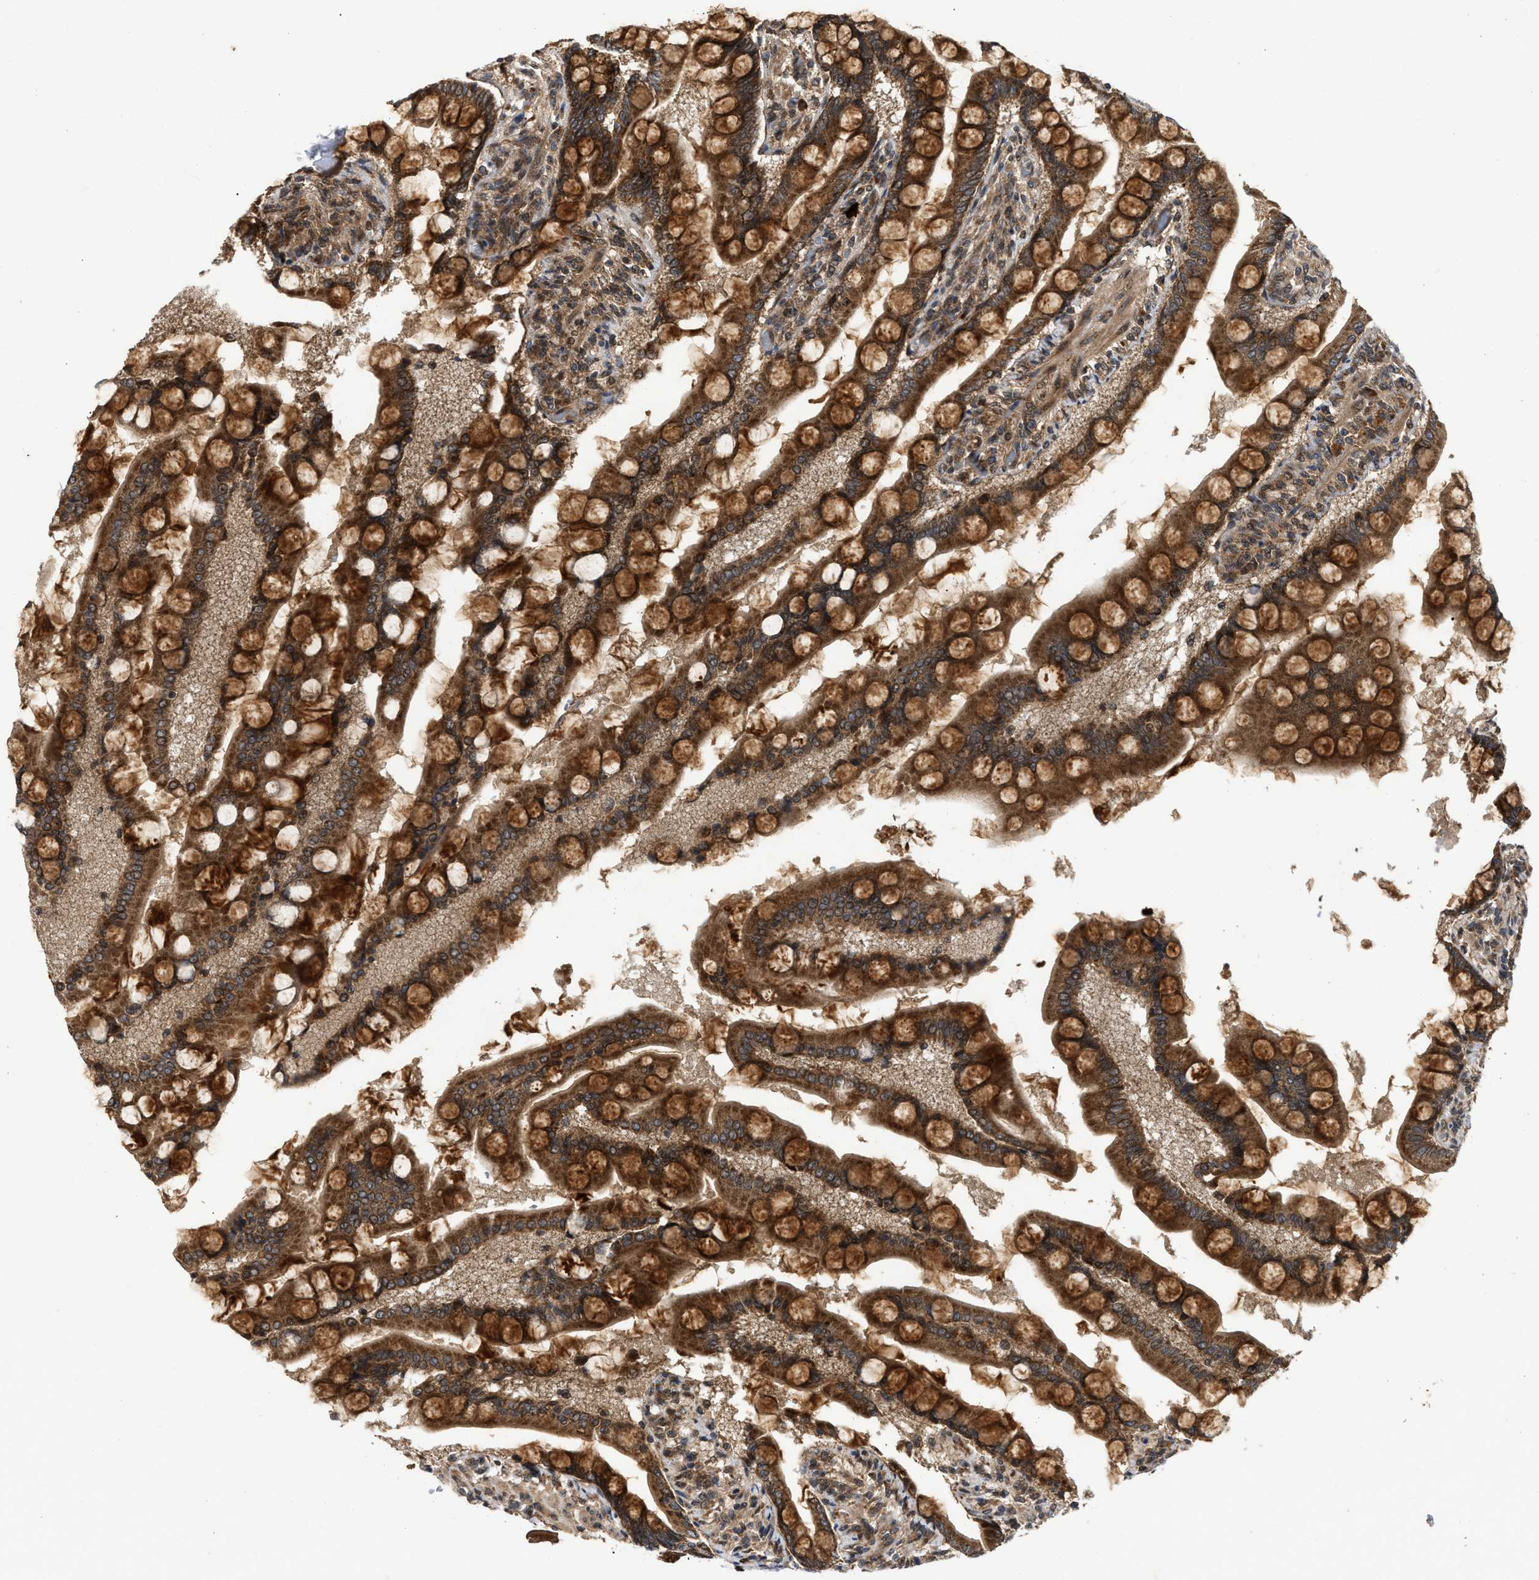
{"staining": {"intensity": "strong", "quantity": ">75%", "location": "cytoplasmic/membranous"}, "tissue": "small intestine", "cell_type": "Glandular cells", "image_type": "normal", "snomed": [{"axis": "morphology", "description": "Normal tissue, NOS"}, {"axis": "topography", "description": "Small intestine"}], "caption": "This micrograph reveals immunohistochemistry (IHC) staining of unremarkable small intestine, with high strong cytoplasmic/membranous expression in about >75% of glandular cells.", "gene": "CFLAR", "patient": {"sex": "male", "age": 41}}